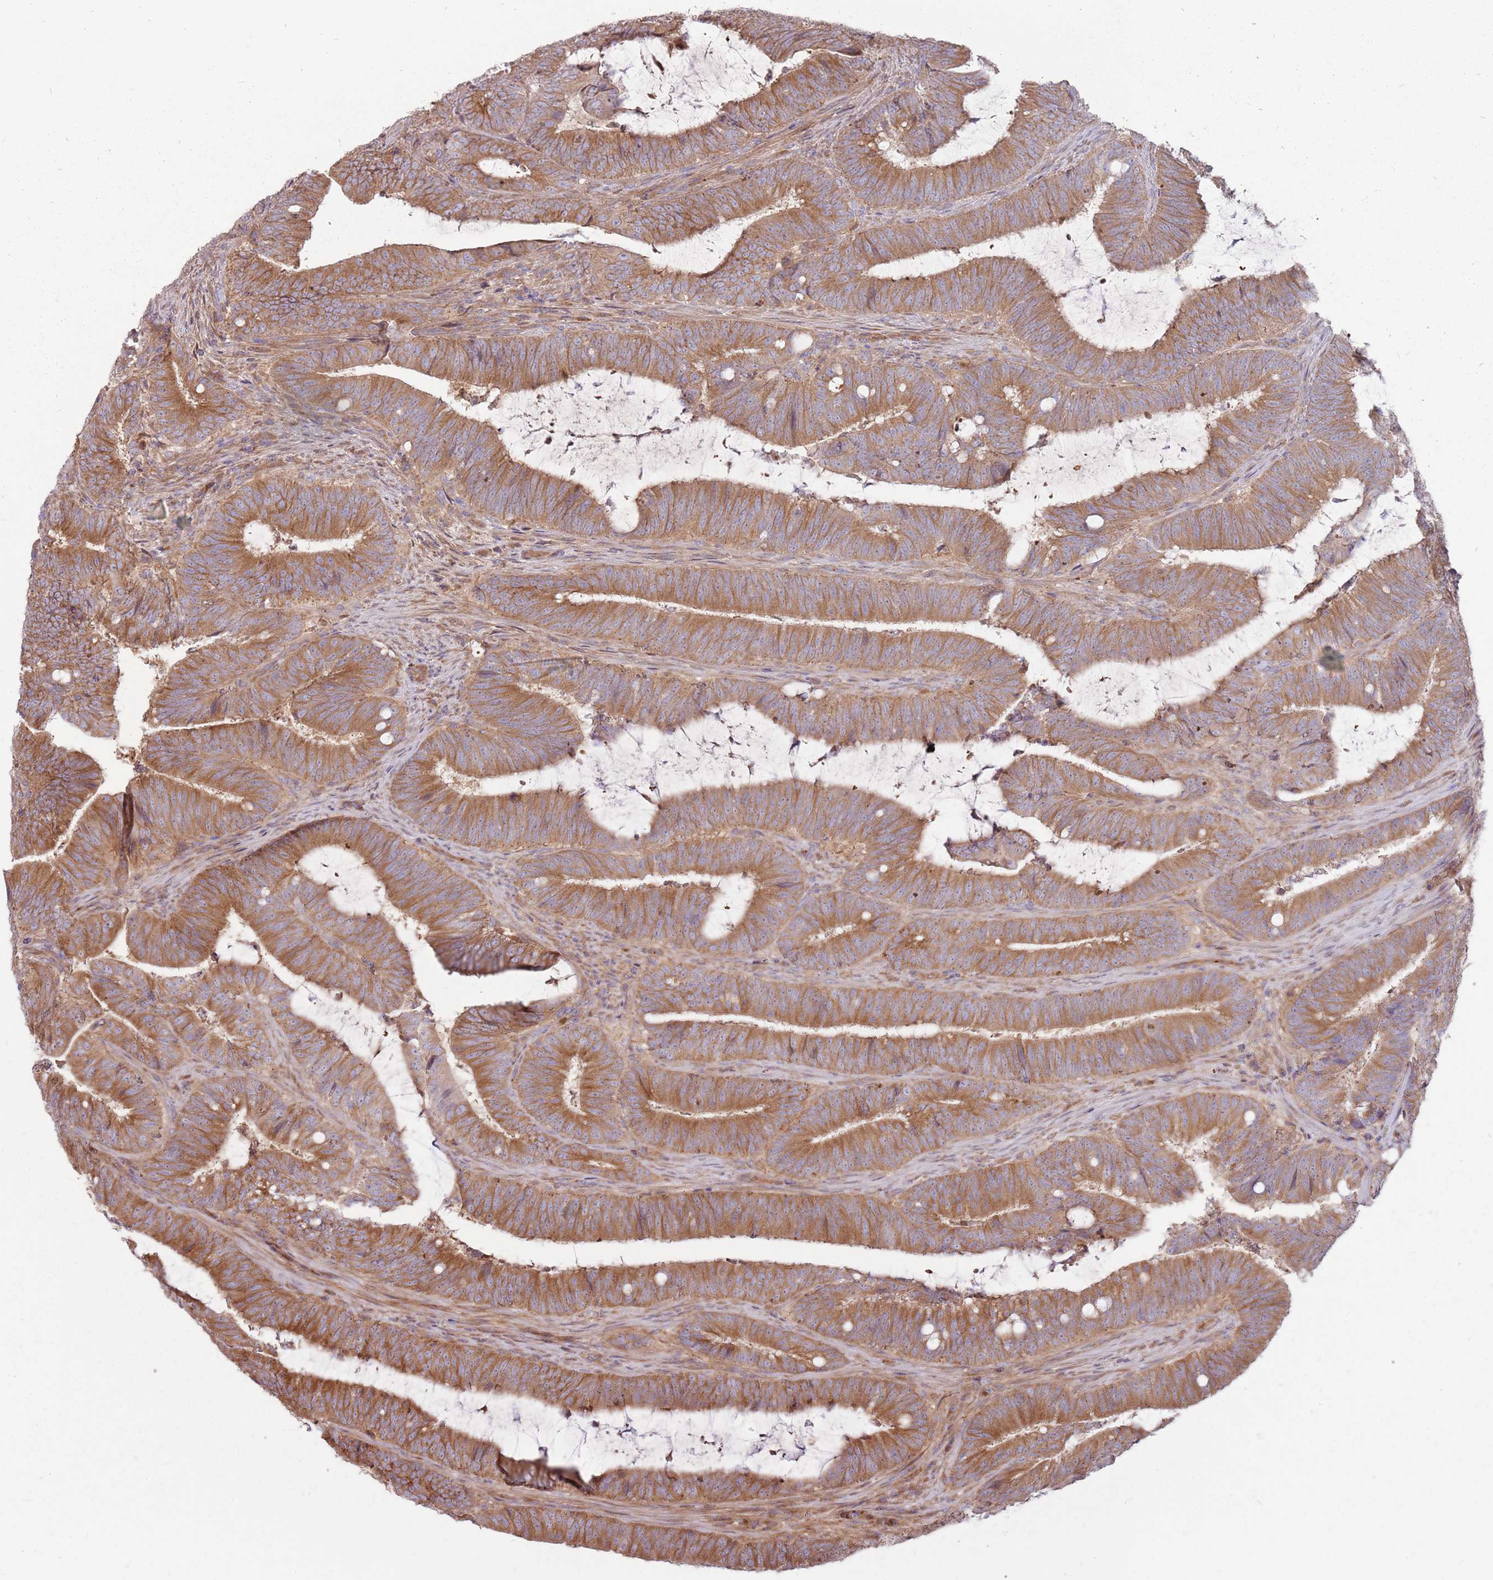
{"staining": {"intensity": "strong", "quantity": ">75%", "location": "cytoplasmic/membranous"}, "tissue": "colorectal cancer", "cell_type": "Tumor cells", "image_type": "cancer", "snomed": [{"axis": "morphology", "description": "Adenocarcinoma, NOS"}, {"axis": "topography", "description": "Colon"}], "caption": "A micrograph of human colorectal cancer (adenocarcinoma) stained for a protein demonstrates strong cytoplasmic/membranous brown staining in tumor cells.", "gene": "EMC1", "patient": {"sex": "female", "age": 43}}